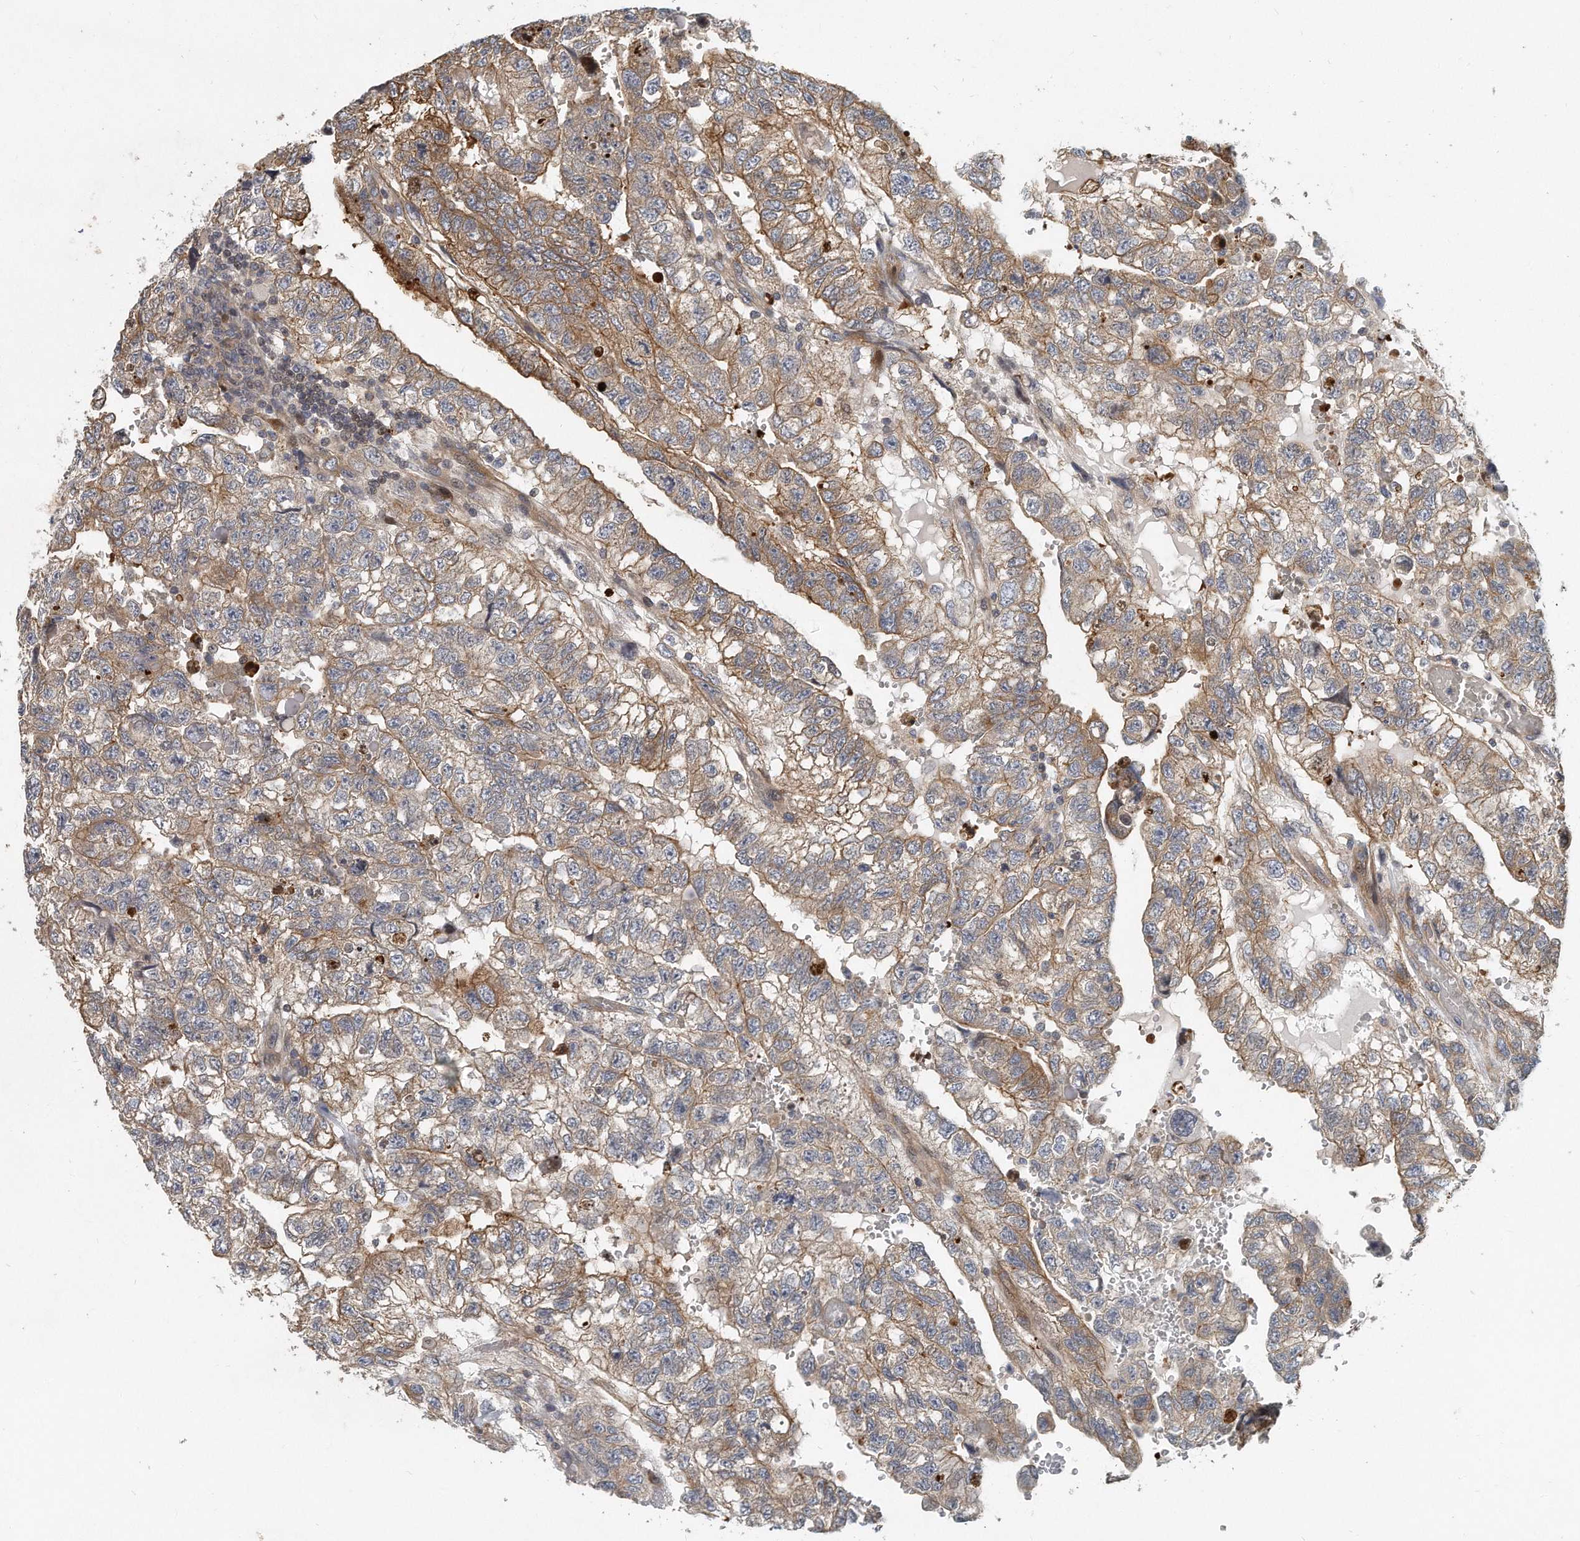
{"staining": {"intensity": "moderate", "quantity": "25%-75%", "location": "cytoplasmic/membranous"}, "tissue": "testis cancer", "cell_type": "Tumor cells", "image_type": "cancer", "snomed": [{"axis": "morphology", "description": "Carcinoma, Embryonal, NOS"}, {"axis": "topography", "description": "Testis"}], "caption": "Protein staining shows moderate cytoplasmic/membranous staining in about 25%-75% of tumor cells in testis cancer (embryonal carcinoma). Nuclei are stained in blue.", "gene": "PCDH8", "patient": {"sex": "male", "age": 36}}